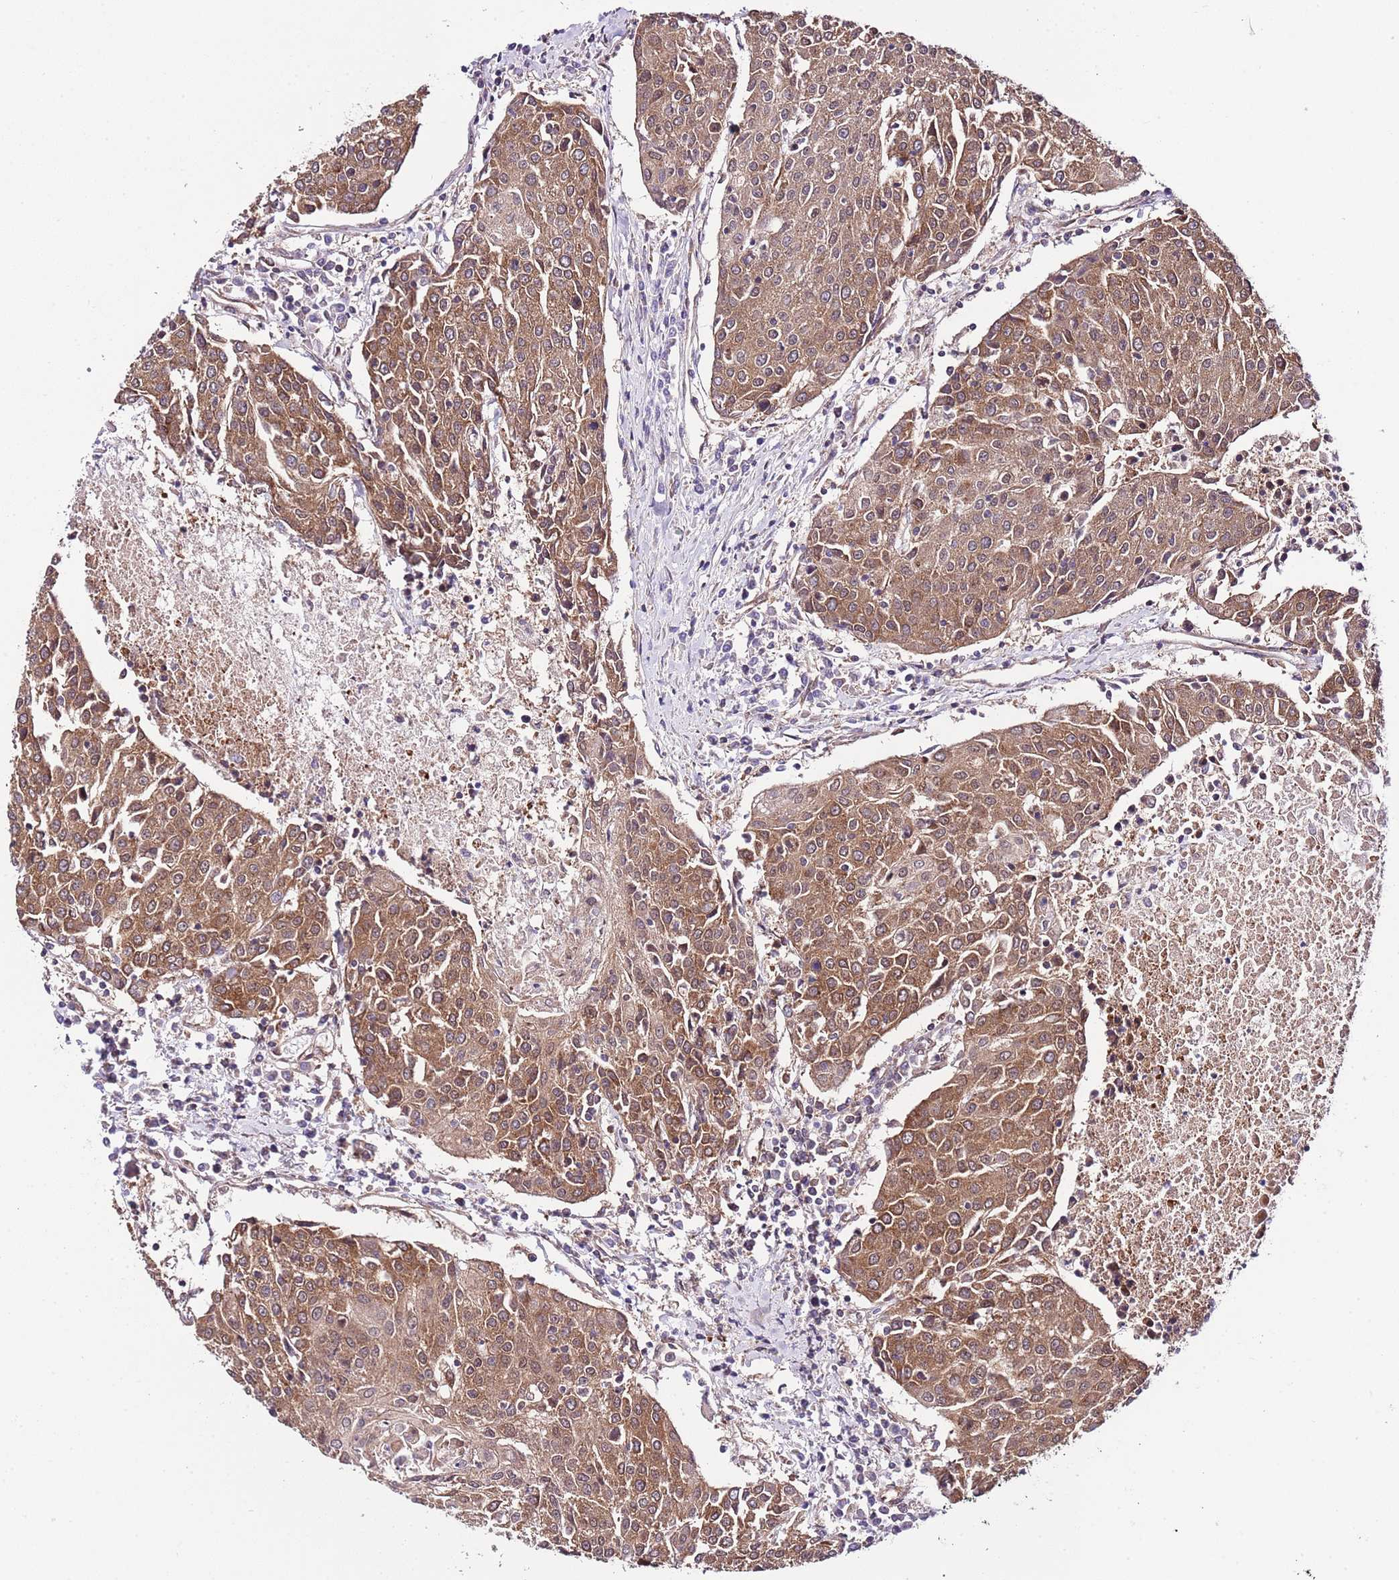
{"staining": {"intensity": "moderate", "quantity": ">75%", "location": "cytoplasmic/membranous"}, "tissue": "urothelial cancer", "cell_type": "Tumor cells", "image_type": "cancer", "snomed": [{"axis": "morphology", "description": "Urothelial carcinoma, High grade"}, {"axis": "topography", "description": "Urinary bladder"}], "caption": "IHC histopathology image of human urothelial cancer stained for a protein (brown), which demonstrates medium levels of moderate cytoplasmic/membranous expression in approximately >75% of tumor cells.", "gene": "DONSON", "patient": {"sex": "female", "age": 85}}